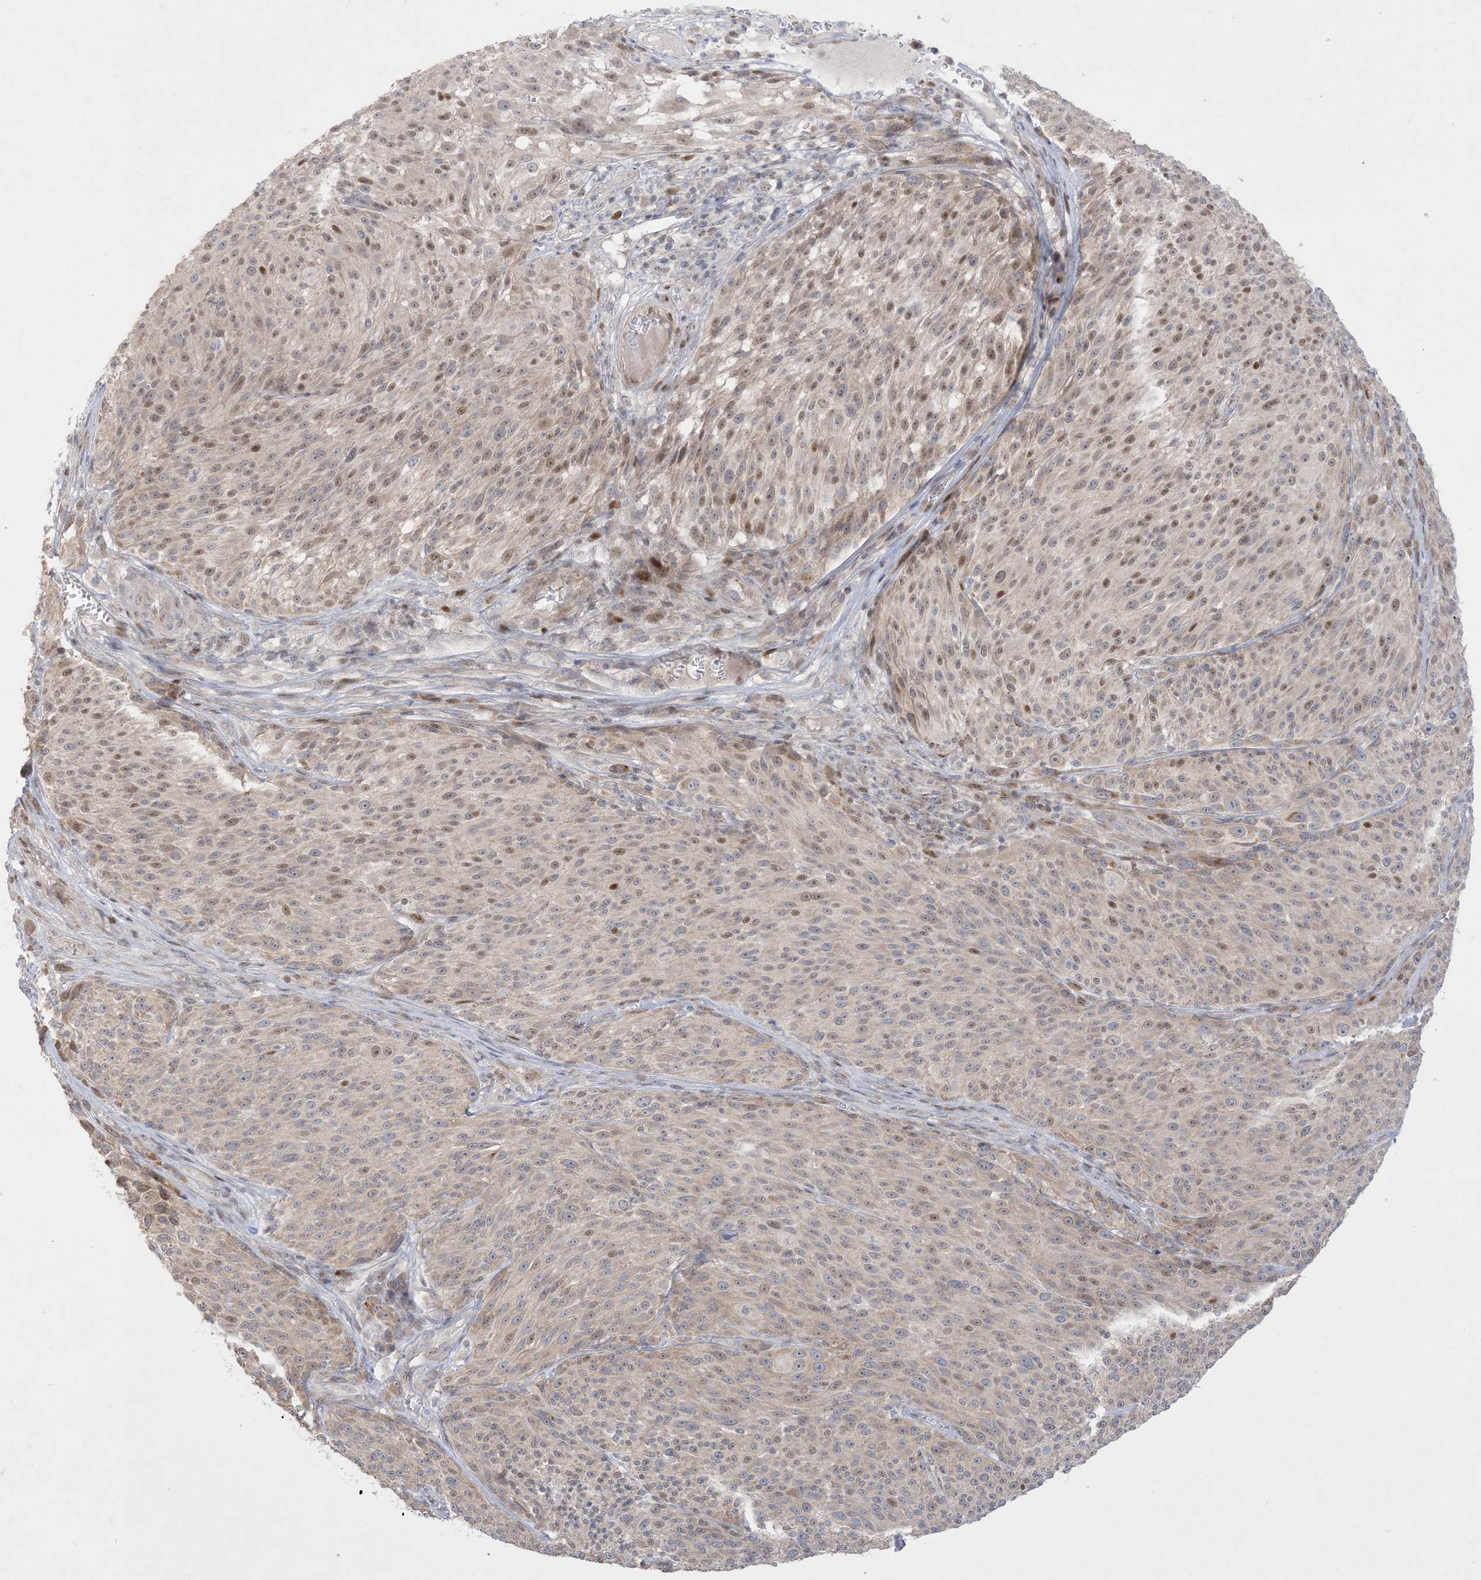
{"staining": {"intensity": "moderate", "quantity": "<25%", "location": "nuclear"}, "tissue": "melanoma", "cell_type": "Tumor cells", "image_type": "cancer", "snomed": [{"axis": "morphology", "description": "Malignant melanoma, NOS"}, {"axis": "topography", "description": "Skin of trunk"}], "caption": "There is low levels of moderate nuclear staining in tumor cells of melanoma, as demonstrated by immunohistochemical staining (brown color).", "gene": "BHLHE40", "patient": {"sex": "male", "age": 71}}